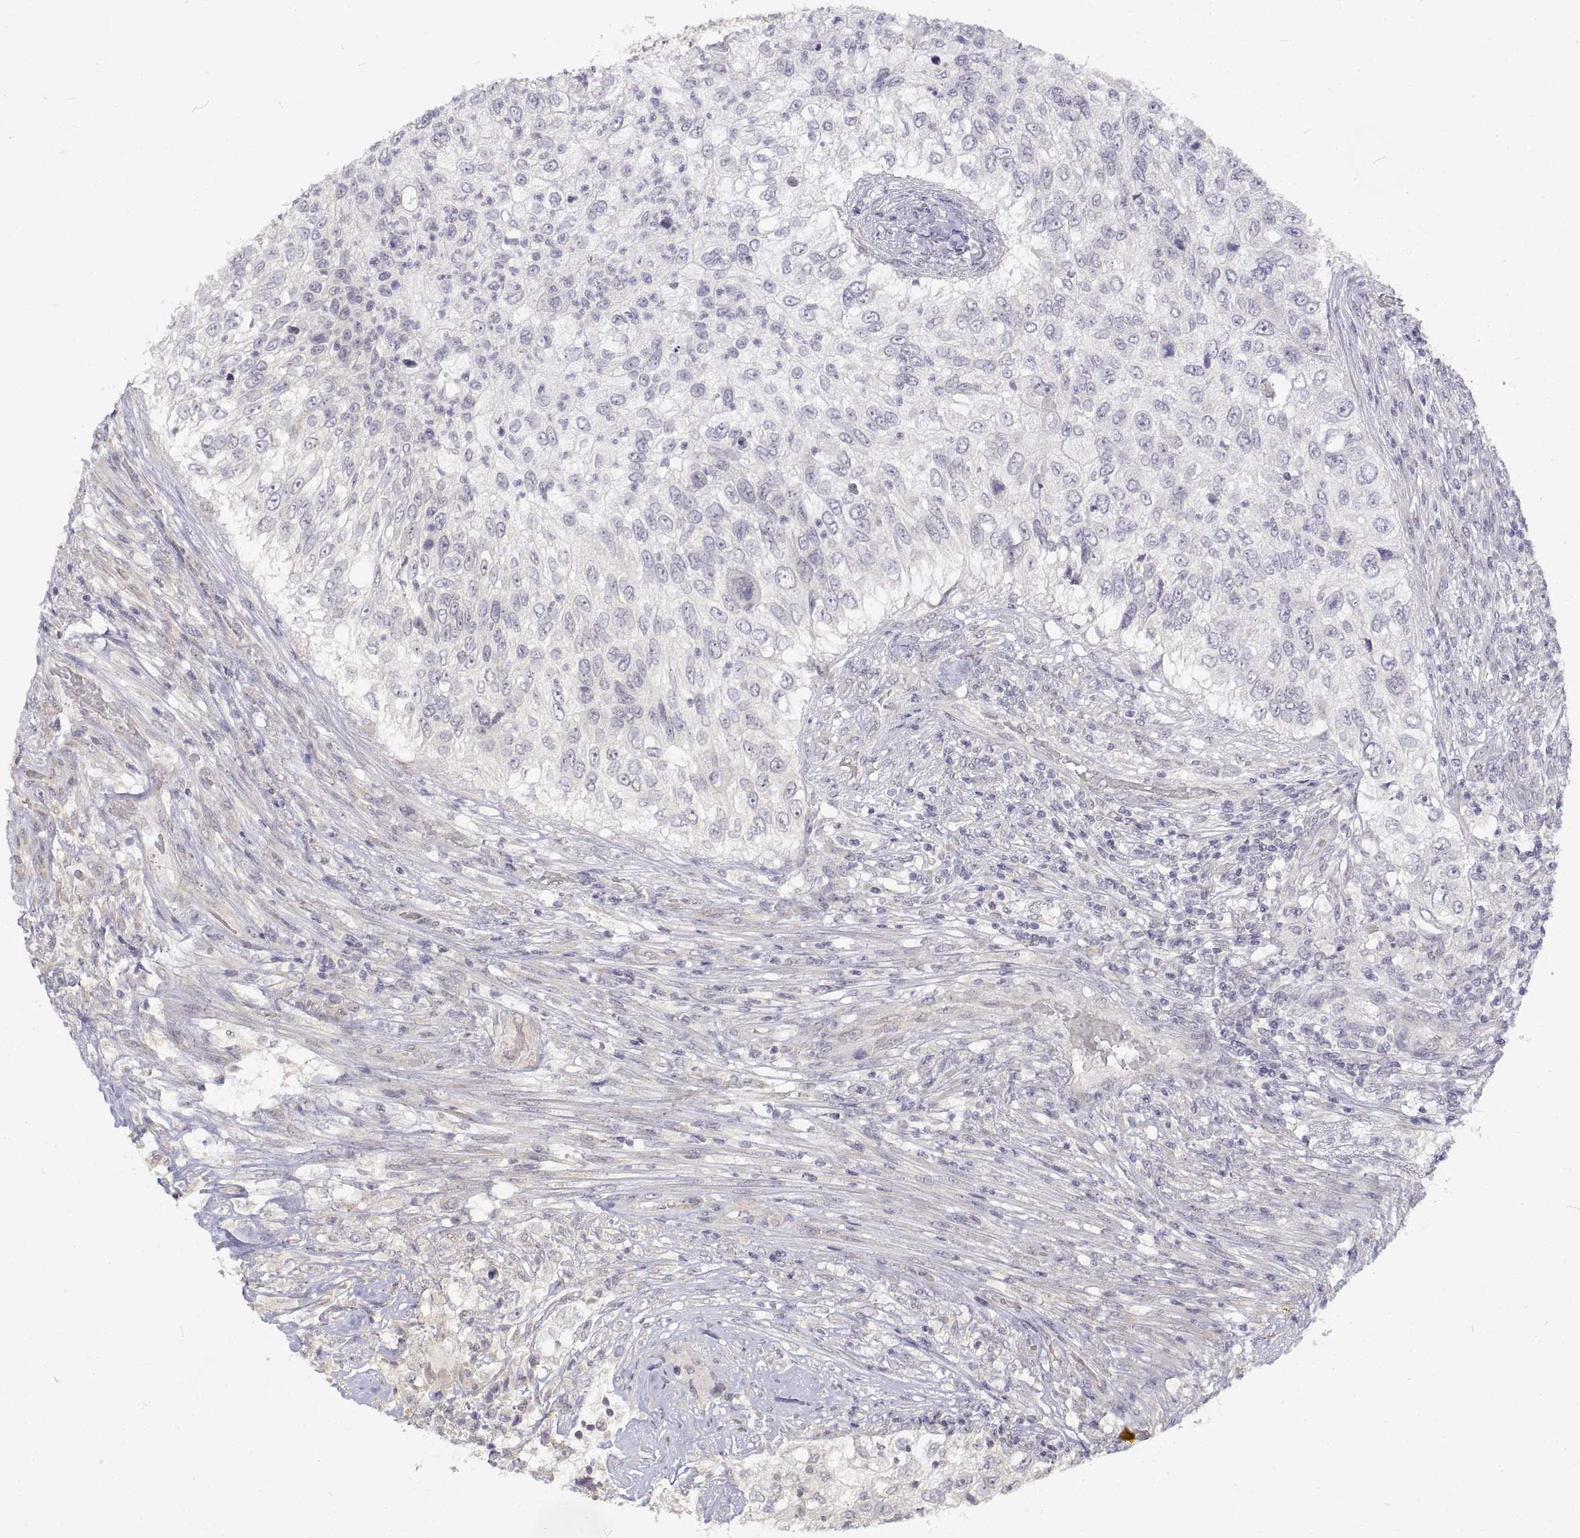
{"staining": {"intensity": "negative", "quantity": "none", "location": "none"}, "tissue": "urothelial cancer", "cell_type": "Tumor cells", "image_type": "cancer", "snomed": [{"axis": "morphology", "description": "Urothelial carcinoma, High grade"}, {"axis": "topography", "description": "Urinary bladder"}], "caption": "The micrograph reveals no staining of tumor cells in urothelial cancer.", "gene": "ANO2", "patient": {"sex": "female", "age": 60}}